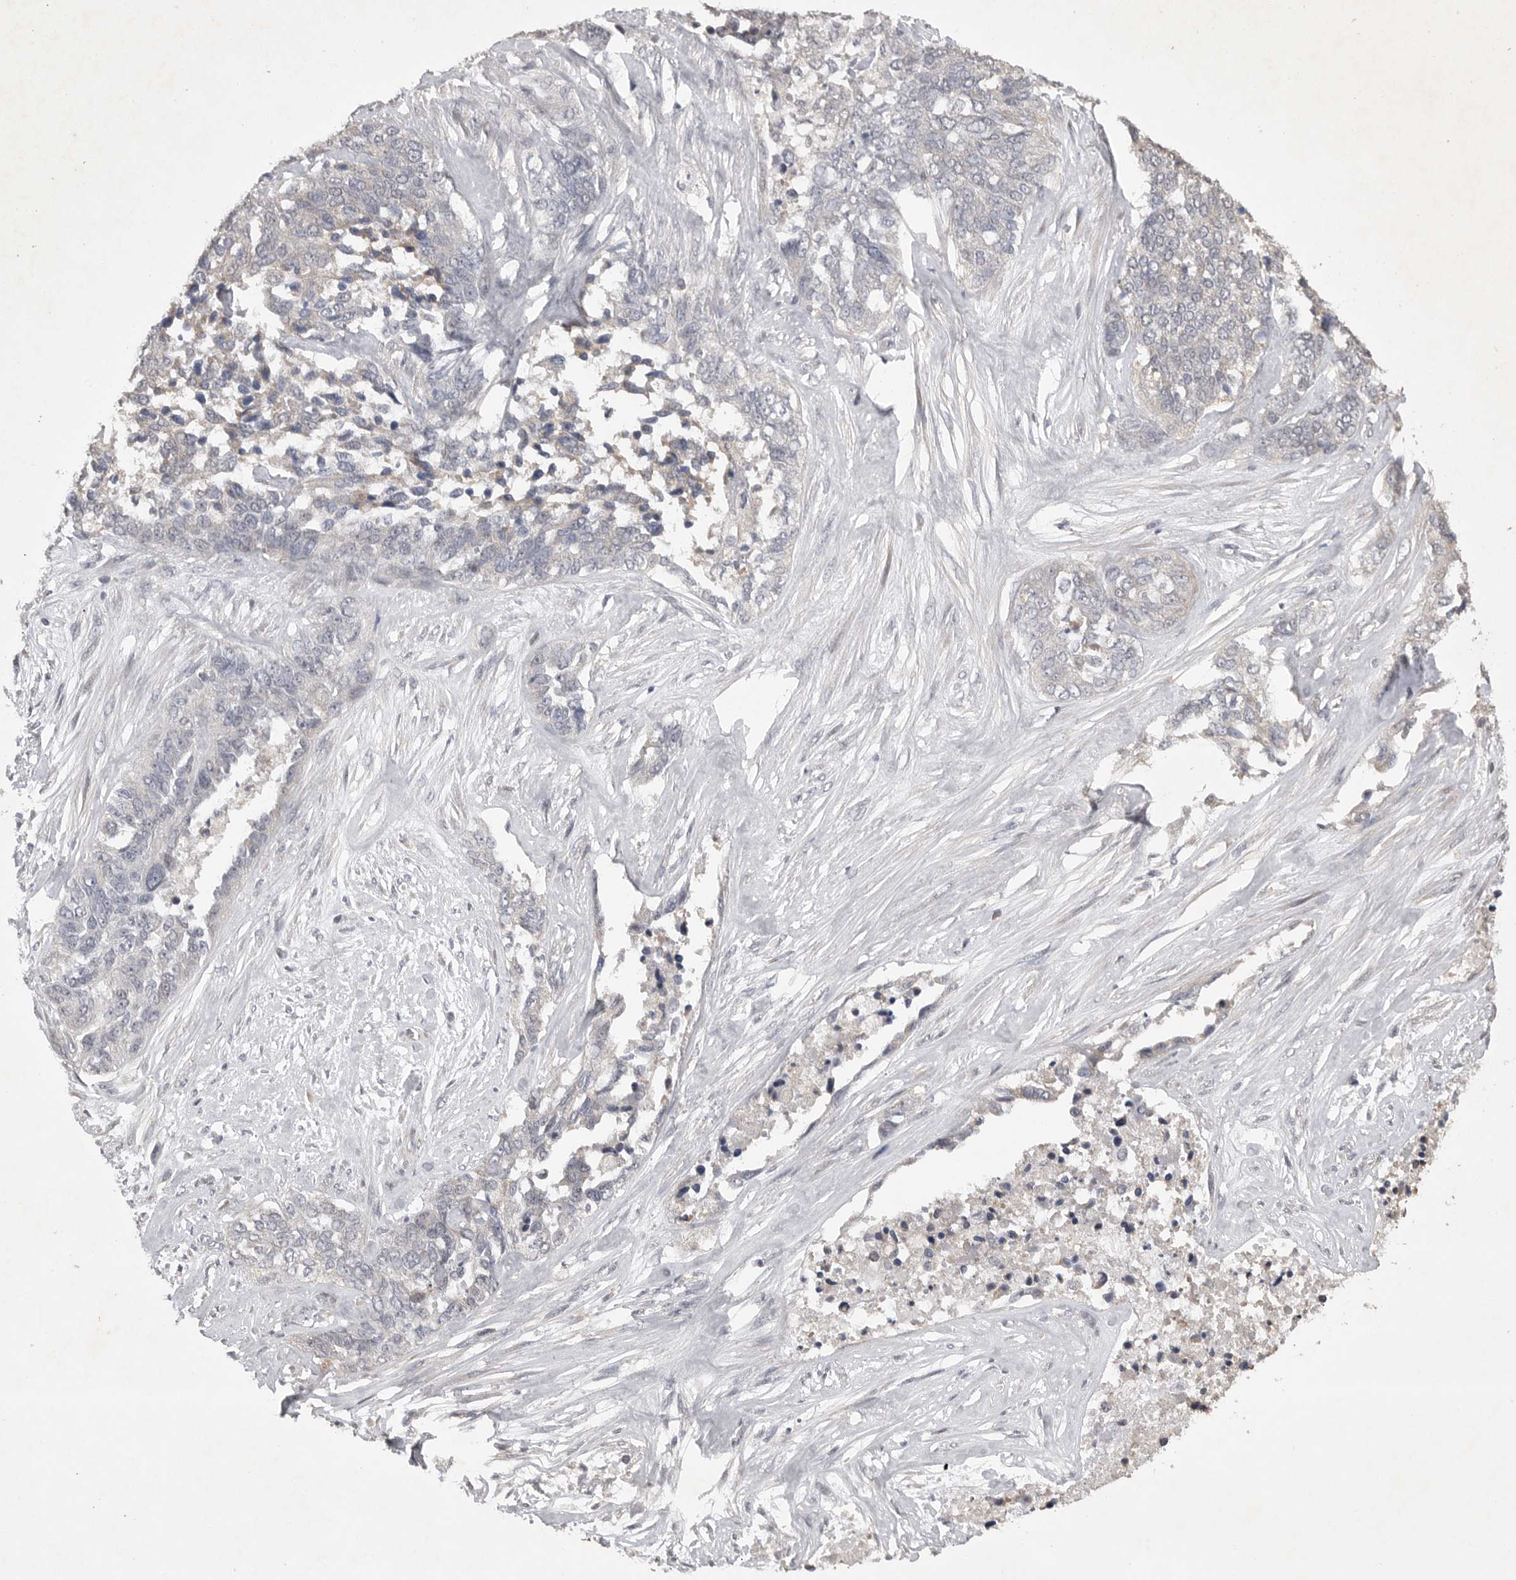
{"staining": {"intensity": "negative", "quantity": "none", "location": "none"}, "tissue": "ovarian cancer", "cell_type": "Tumor cells", "image_type": "cancer", "snomed": [{"axis": "morphology", "description": "Cystadenocarcinoma, serous, NOS"}, {"axis": "topography", "description": "Ovary"}], "caption": "This is a image of immunohistochemistry (IHC) staining of serous cystadenocarcinoma (ovarian), which shows no expression in tumor cells.", "gene": "EDEM3", "patient": {"sex": "female", "age": 44}}